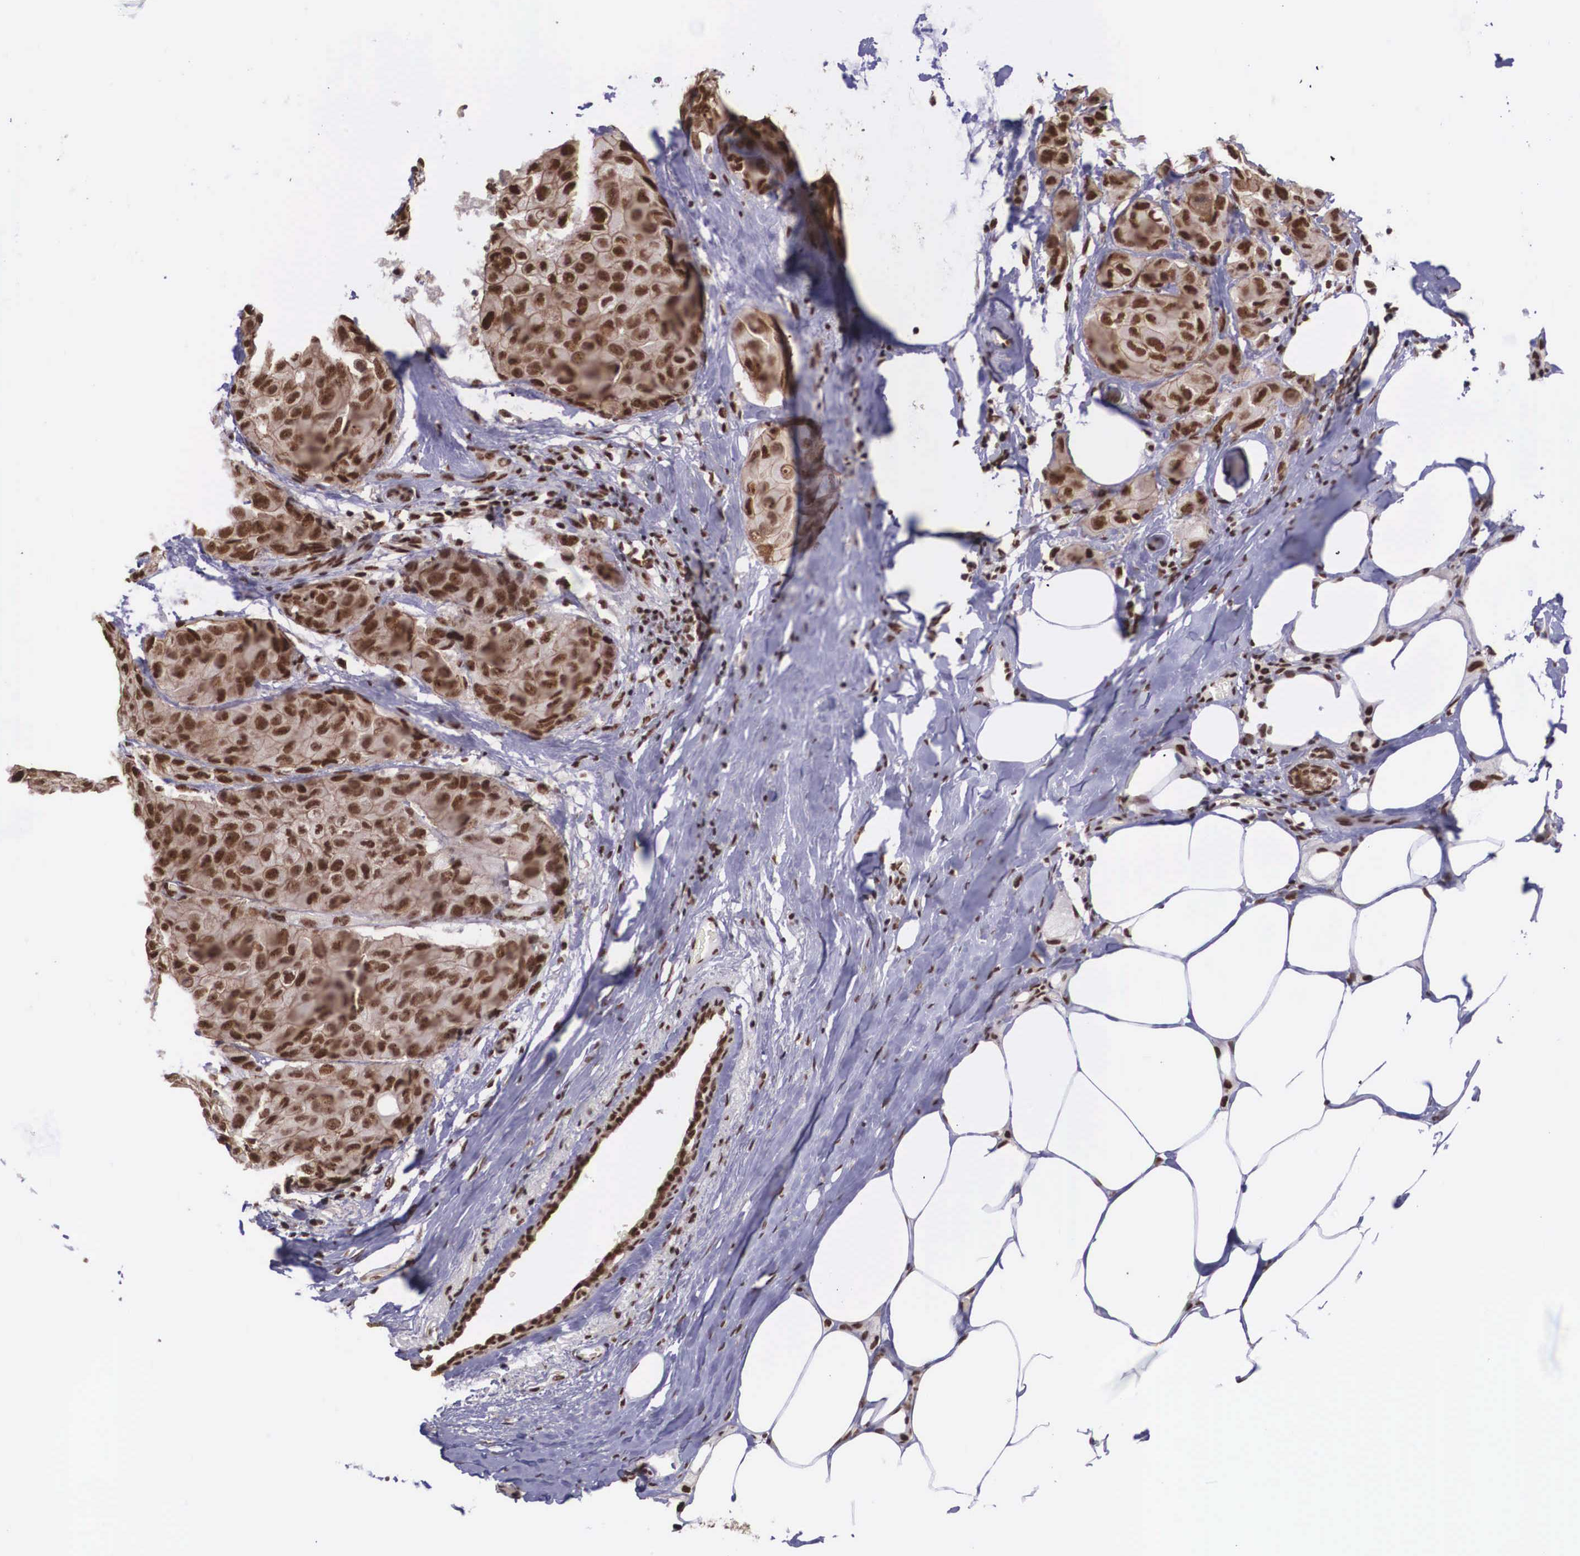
{"staining": {"intensity": "strong", "quantity": ">75%", "location": "cytoplasmic/membranous,nuclear"}, "tissue": "breast cancer", "cell_type": "Tumor cells", "image_type": "cancer", "snomed": [{"axis": "morphology", "description": "Duct carcinoma"}, {"axis": "topography", "description": "Breast"}], "caption": "Breast cancer (intraductal carcinoma) stained with a brown dye shows strong cytoplasmic/membranous and nuclear positive expression in approximately >75% of tumor cells.", "gene": "POLR2F", "patient": {"sex": "female", "age": 68}}